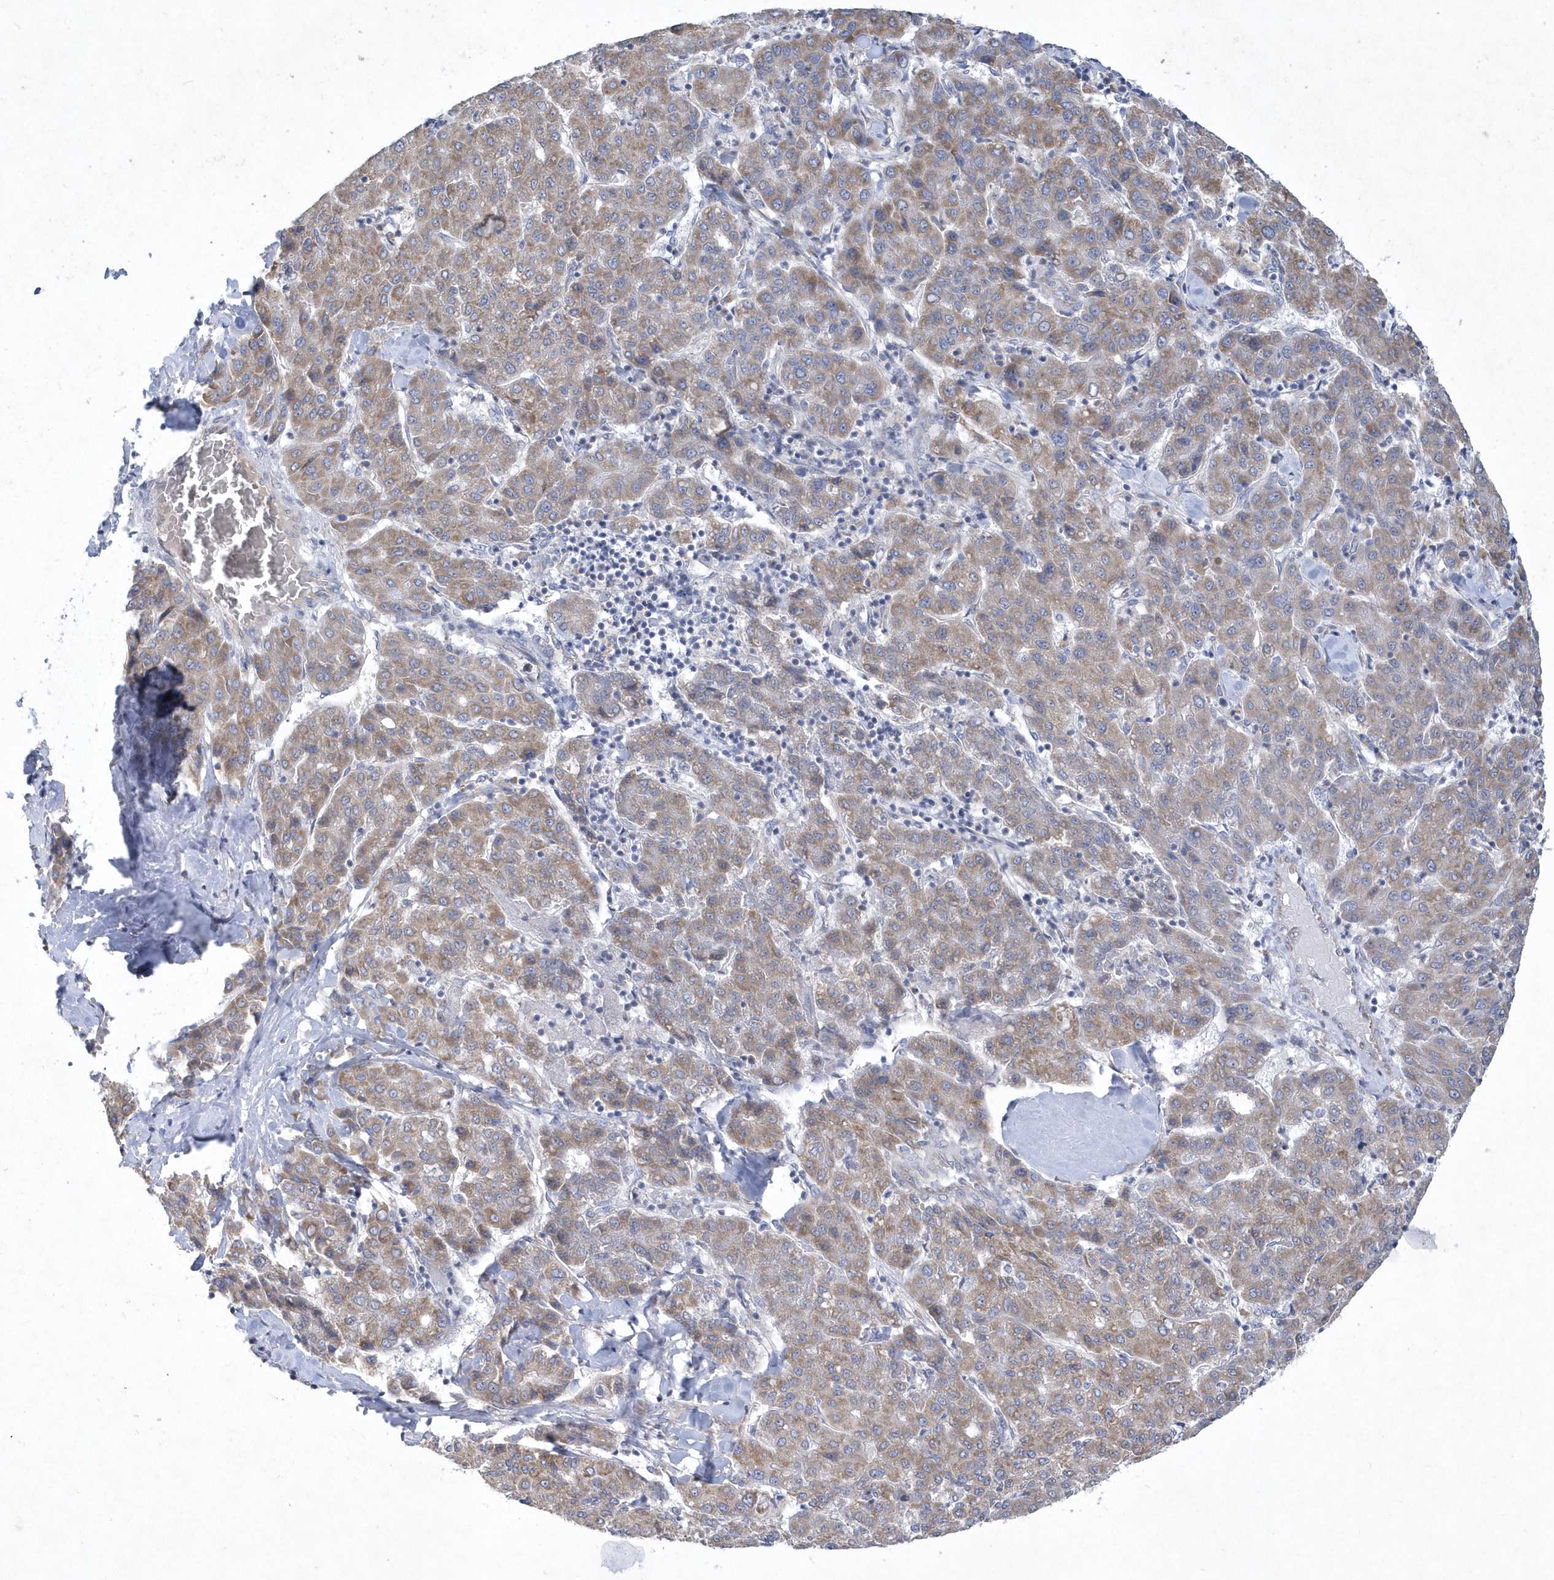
{"staining": {"intensity": "moderate", "quantity": "25%-75%", "location": "cytoplasmic/membranous"}, "tissue": "liver cancer", "cell_type": "Tumor cells", "image_type": "cancer", "snomed": [{"axis": "morphology", "description": "Carcinoma, Hepatocellular, NOS"}, {"axis": "topography", "description": "Liver"}], "caption": "This is an image of IHC staining of liver hepatocellular carcinoma, which shows moderate expression in the cytoplasmic/membranous of tumor cells.", "gene": "DGAT1", "patient": {"sex": "male", "age": 65}}